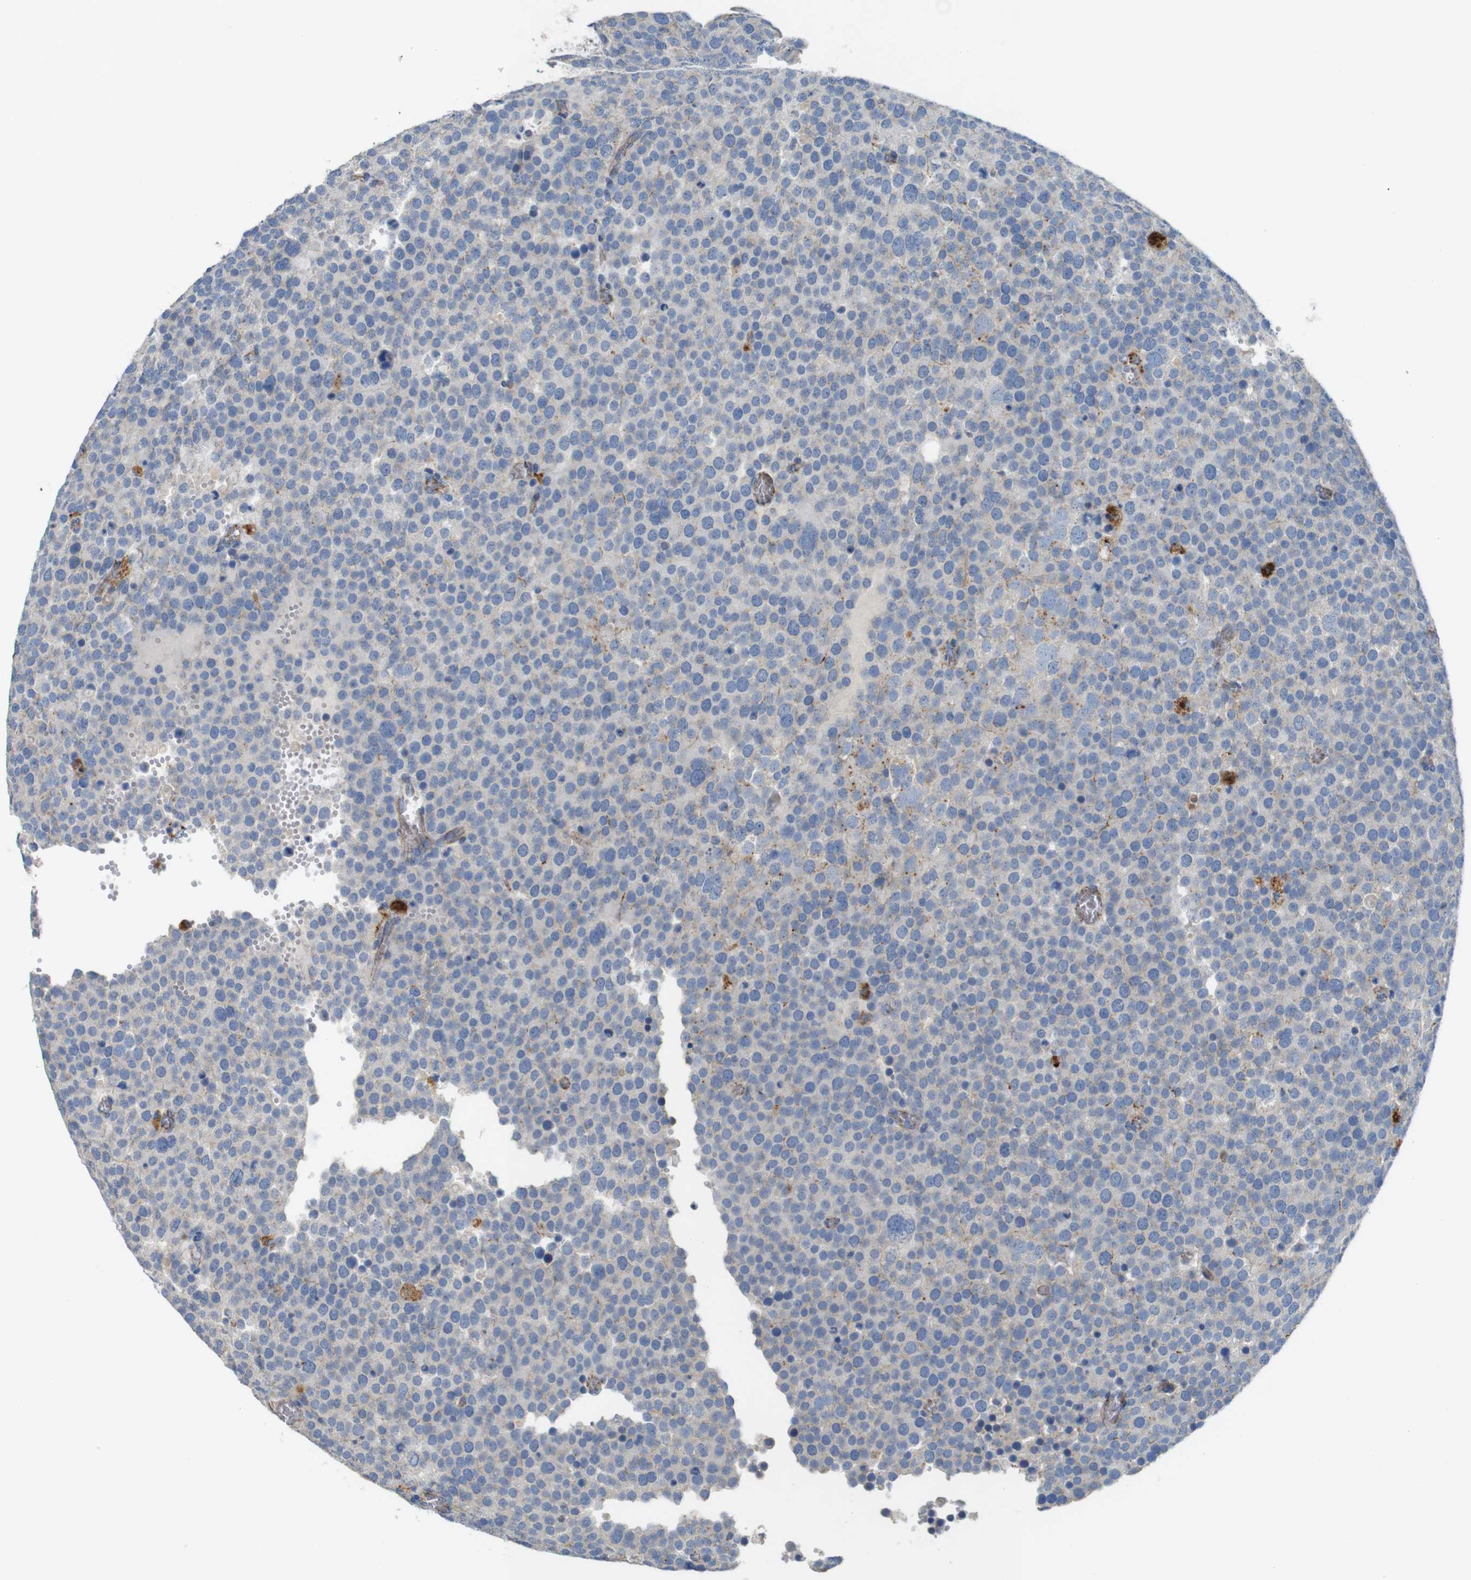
{"staining": {"intensity": "negative", "quantity": "none", "location": "none"}, "tissue": "testis cancer", "cell_type": "Tumor cells", "image_type": "cancer", "snomed": [{"axis": "morphology", "description": "Normal tissue, NOS"}, {"axis": "morphology", "description": "Seminoma, NOS"}, {"axis": "topography", "description": "Testis"}], "caption": "A high-resolution histopathology image shows IHC staining of seminoma (testis), which shows no significant positivity in tumor cells.", "gene": "NHLRC3", "patient": {"sex": "male", "age": 71}}